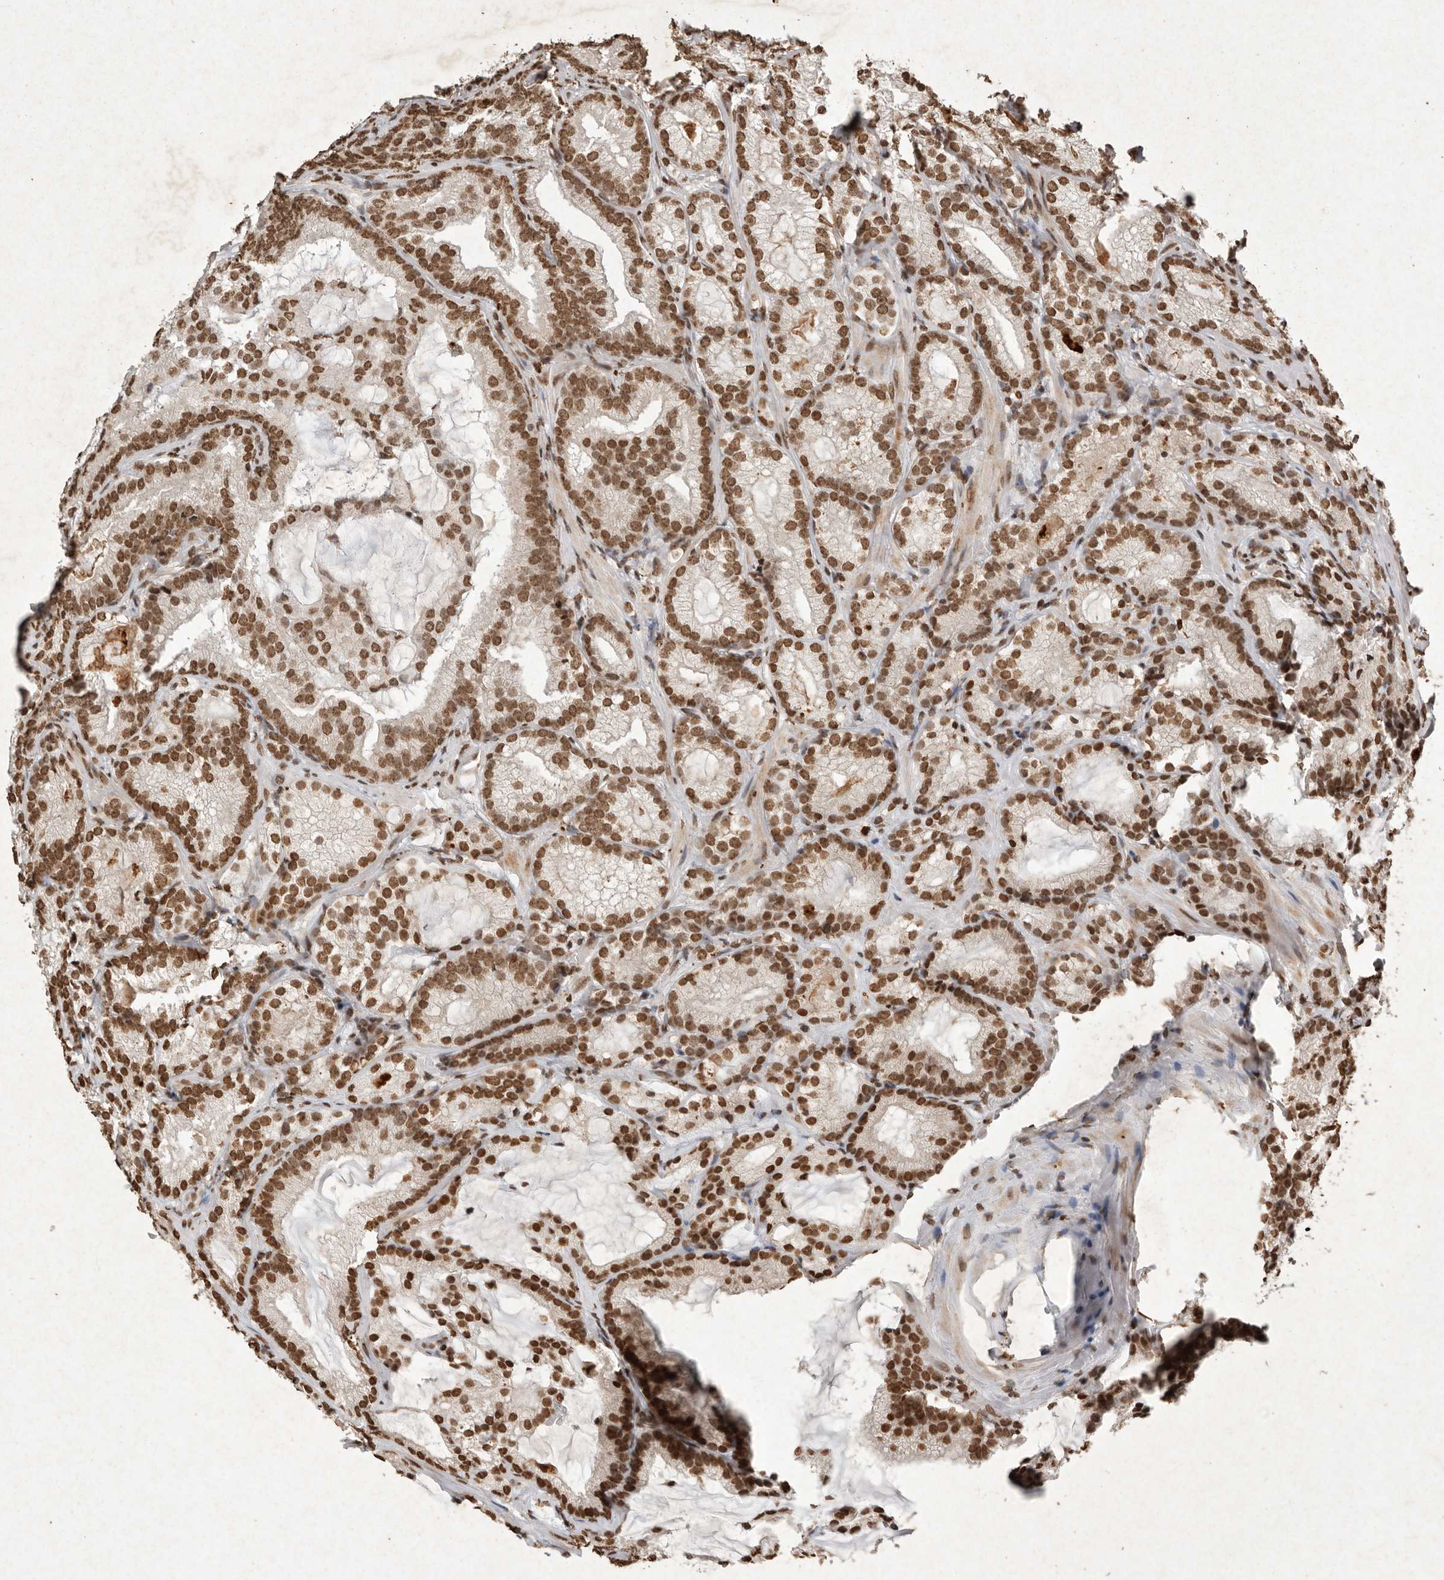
{"staining": {"intensity": "moderate", "quantity": ">75%", "location": "nuclear"}, "tissue": "prostate cancer", "cell_type": "Tumor cells", "image_type": "cancer", "snomed": [{"axis": "morphology", "description": "Adenocarcinoma, Low grade"}, {"axis": "topography", "description": "Prostate"}], "caption": "Immunohistochemical staining of prostate cancer (low-grade adenocarcinoma) reveals medium levels of moderate nuclear protein staining in about >75% of tumor cells.", "gene": "NKX3-2", "patient": {"sex": "male", "age": 72}}